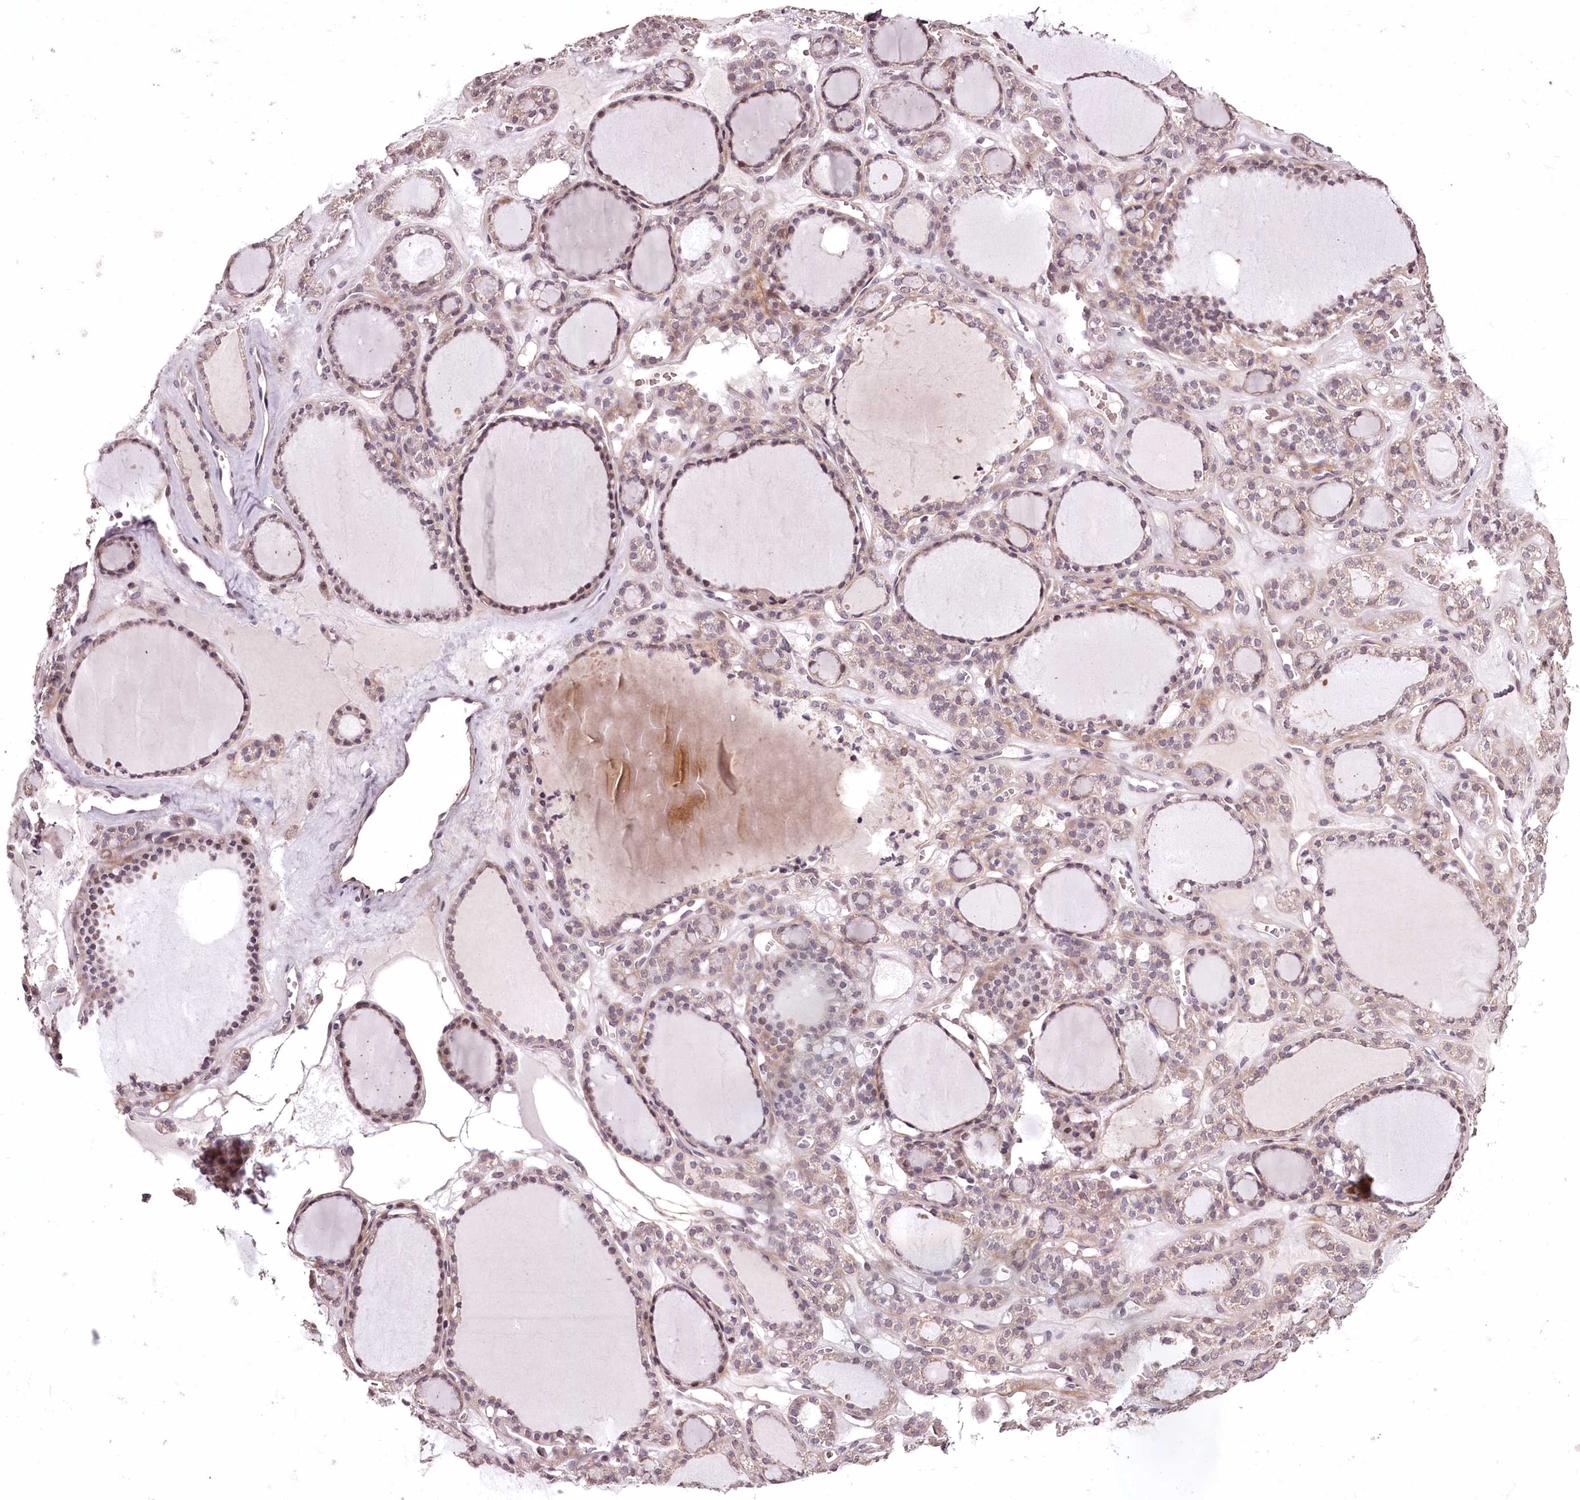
{"staining": {"intensity": "weak", "quantity": "25%-75%", "location": "nuclear"}, "tissue": "thyroid gland", "cell_type": "Glandular cells", "image_type": "normal", "snomed": [{"axis": "morphology", "description": "Normal tissue, NOS"}, {"axis": "topography", "description": "Thyroid gland"}], "caption": "About 25%-75% of glandular cells in benign human thyroid gland reveal weak nuclear protein expression as visualized by brown immunohistochemical staining.", "gene": "ADRA1D", "patient": {"sex": "female", "age": 28}}